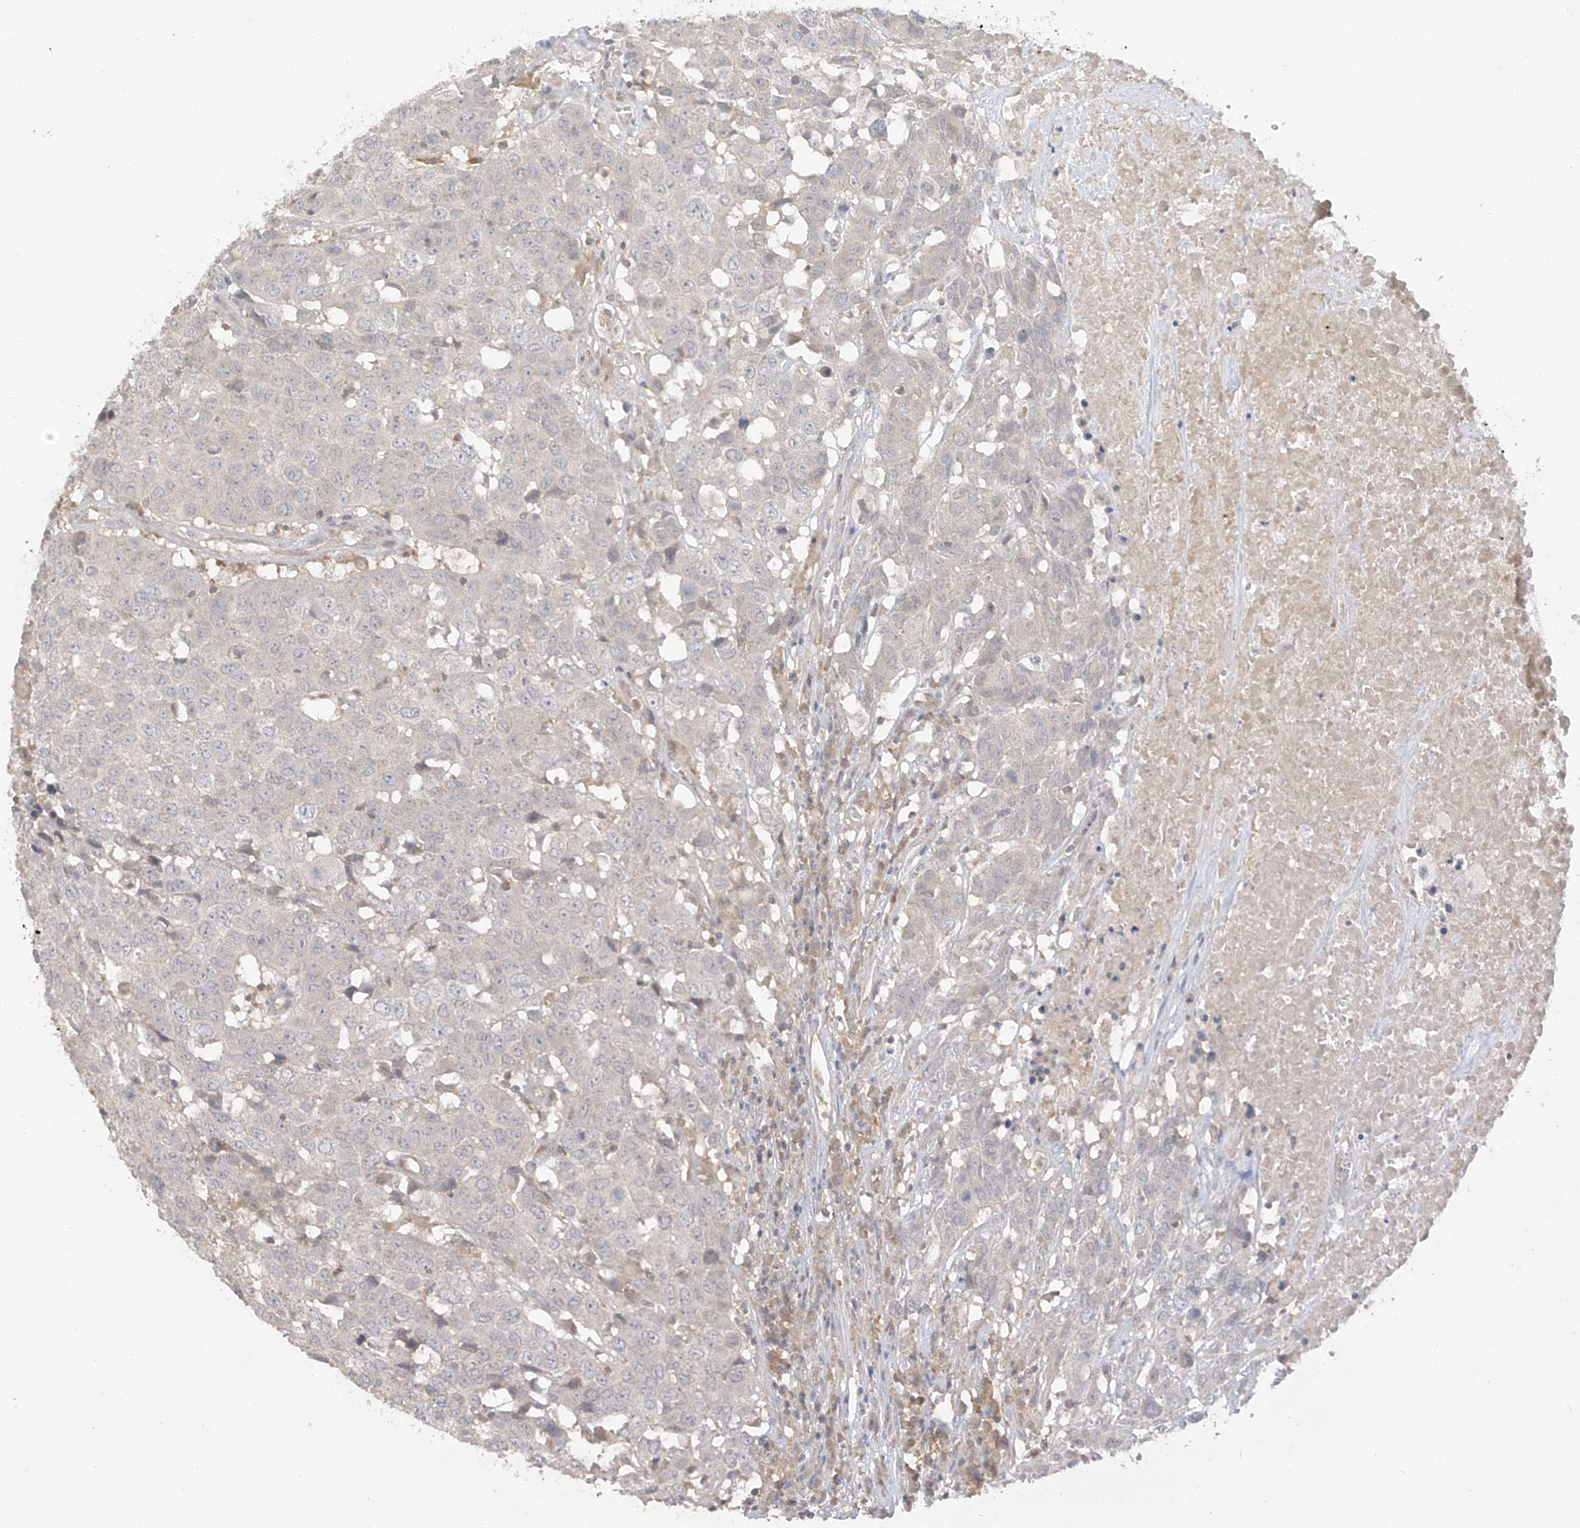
{"staining": {"intensity": "negative", "quantity": "none", "location": "none"}, "tissue": "head and neck cancer", "cell_type": "Tumor cells", "image_type": "cancer", "snomed": [{"axis": "morphology", "description": "Squamous cell carcinoma, NOS"}, {"axis": "topography", "description": "Head-Neck"}], "caption": "Immunohistochemistry (IHC) micrograph of neoplastic tissue: head and neck cancer (squamous cell carcinoma) stained with DAB (3,3'-diaminobenzidine) exhibits no significant protein expression in tumor cells.", "gene": "ANGEL2", "patient": {"sex": "male", "age": 66}}